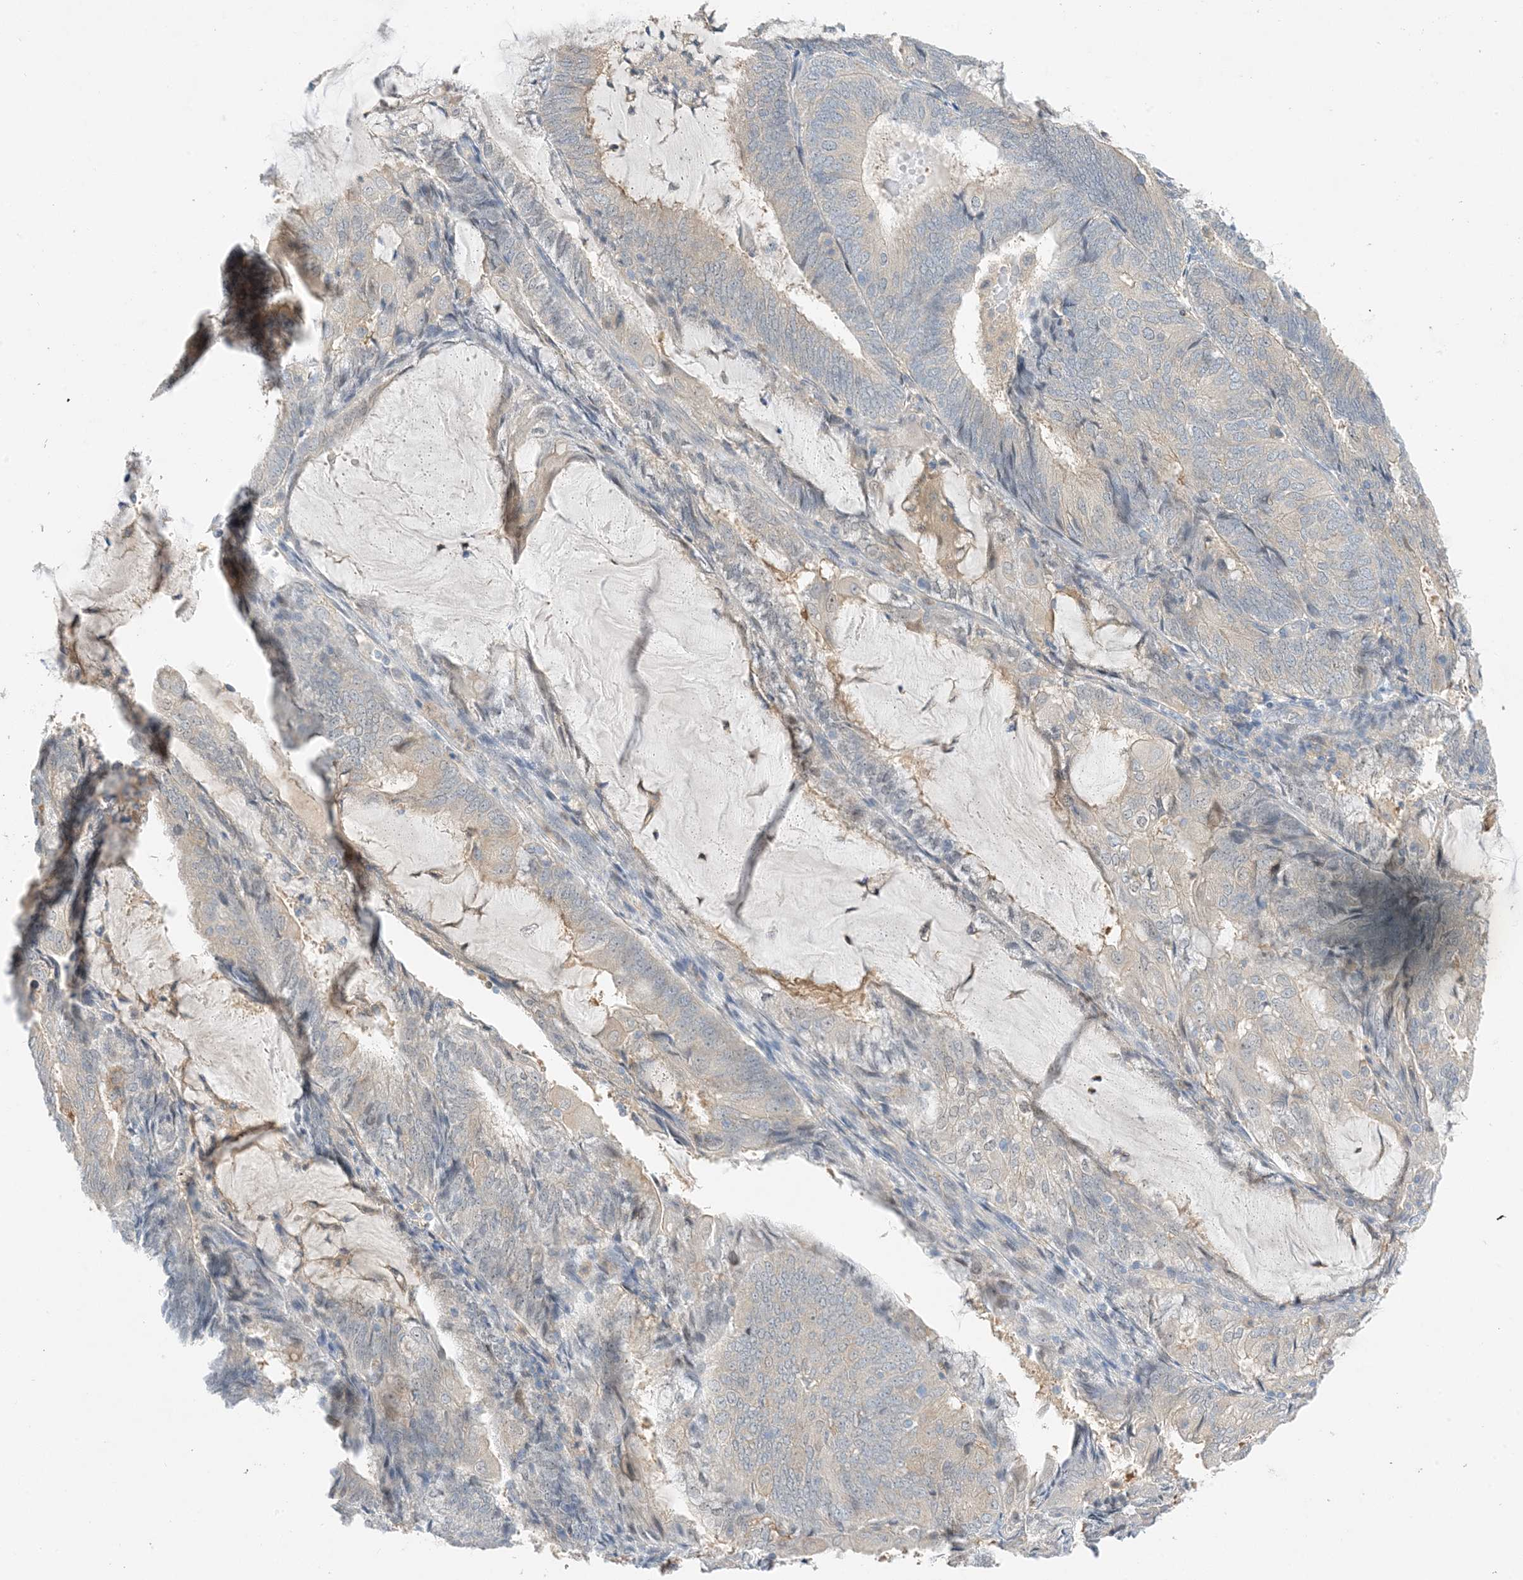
{"staining": {"intensity": "negative", "quantity": "none", "location": "none"}, "tissue": "endometrial cancer", "cell_type": "Tumor cells", "image_type": "cancer", "snomed": [{"axis": "morphology", "description": "Adenocarcinoma, NOS"}, {"axis": "topography", "description": "Endometrium"}], "caption": "Immunohistochemical staining of adenocarcinoma (endometrial) exhibits no significant expression in tumor cells.", "gene": "KIFBP", "patient": {"sex": "female", "age": 81}}